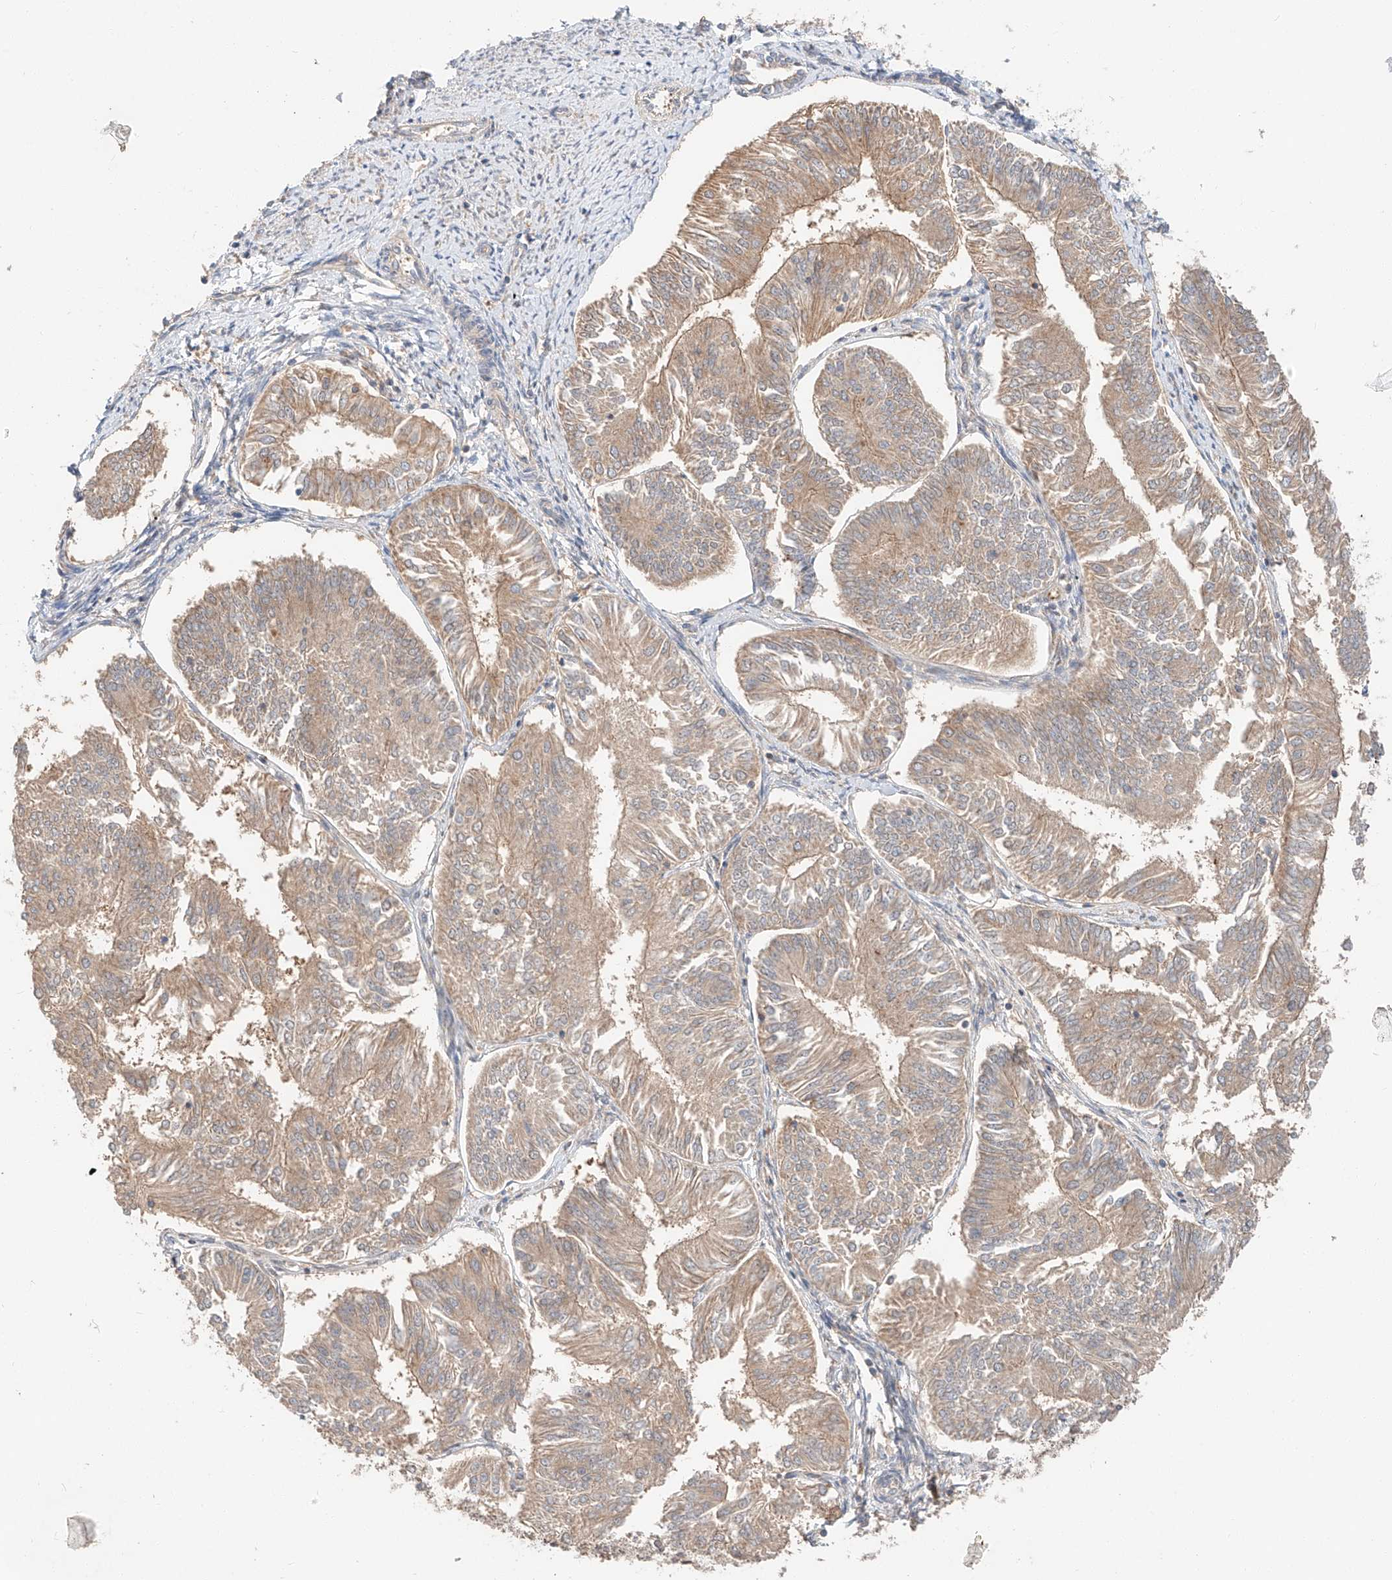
{"staining": {"intensity": "moderate", "quantity": ">75%", "location": "cytoplasmic/membranous"}, "tissue": "endometrial cancer", "cell_type": "Tumor cells", "image_type": "cancer", "snomed": [{"axis": "morphology", "description": "Adenocarcinoma, NOS"}, {"axis": "topography", "description": "Endometrium"}], "caption": "DAB immunohistochemical staining of human endometrial cancer reveals moderate cytoplasmic/membranous protein staining in about >75% of tumor cells.", "gene": "XPNPEP1", "patient": {"sex": "female", "age": 58}}